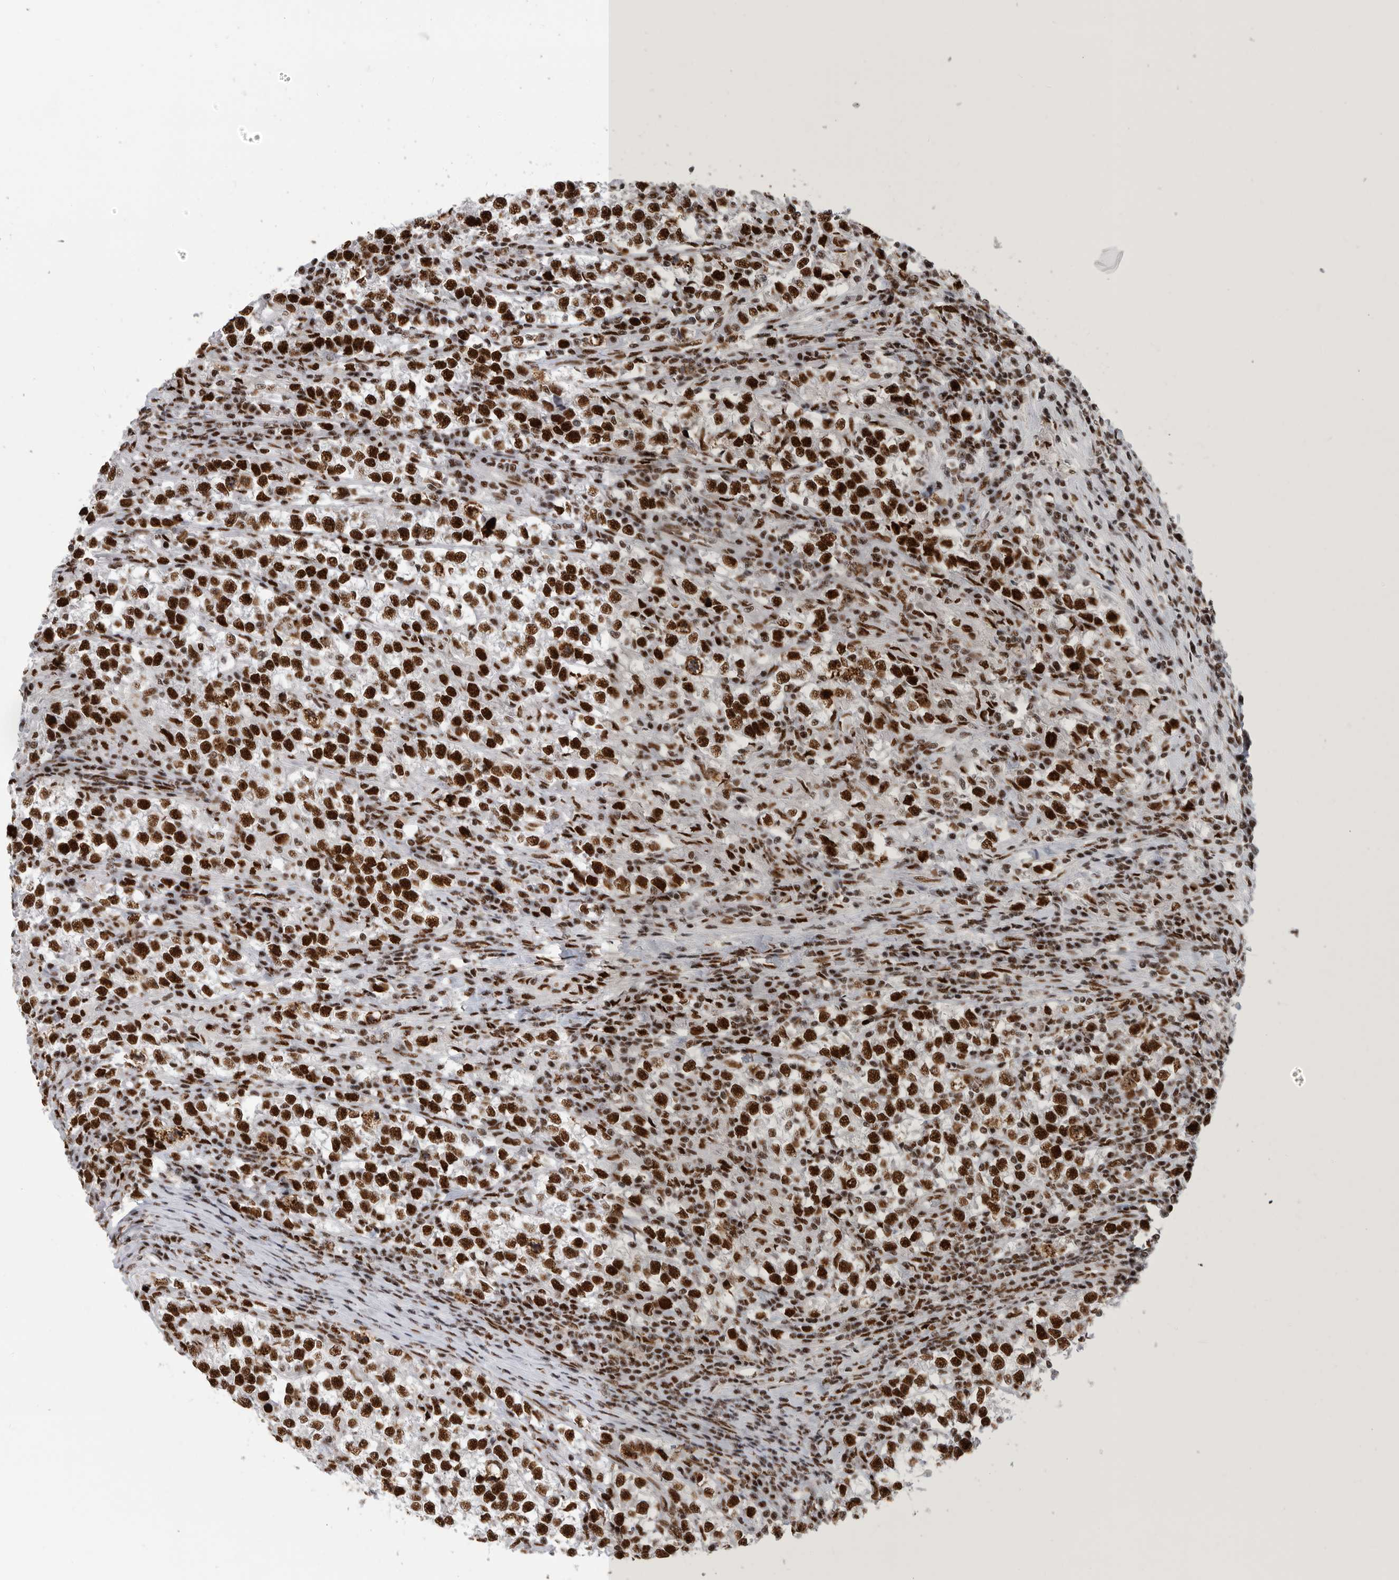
{"staining": {"intensity": "strong", "quantity": ">75%", "location": "nuclear"}, "tissue": "testis cancer", "cell_type": "Tumor cells", "image_type": "cancer", "snomed": [{"axis": "morphology", "description": "Normal tissue, NOS"}, {"axis": "morphology", "description": "Seminoma, NOS"}, {"axis": "topography", "description": "Testis"}], "caption": "A brown stain labels strong nuclear positivity of a protein in testis cancer (seminoma) tumor cells. Using DAB (3,3'-diaminobenzidine) (brown) and hematoxylin (blue) stains, captured at high magnification using brightfield microscopy.", "gene": "BCLAF1", "patient": {"sex": "male", "age": 43}}